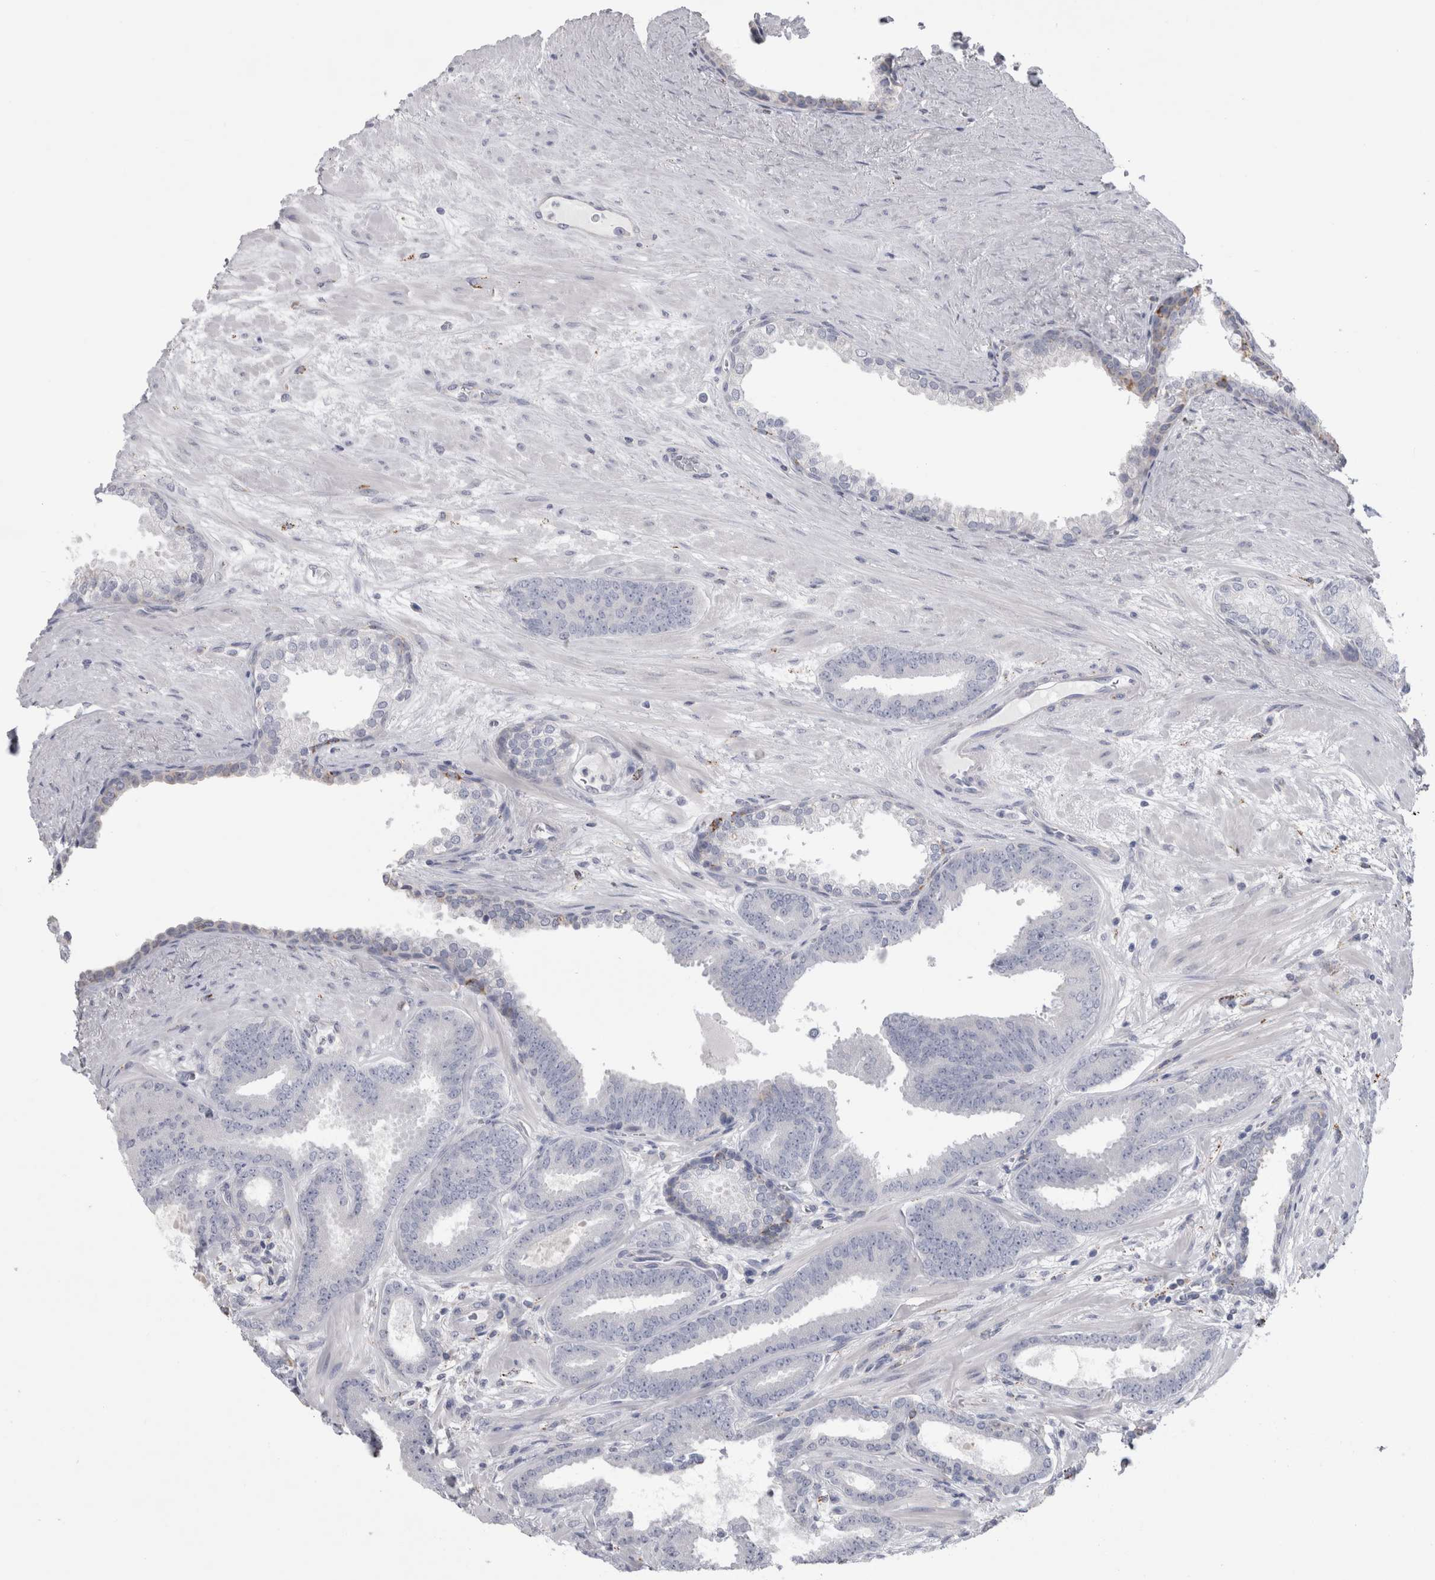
{"staining": {"intensity": "negative", "quantity": "none", "location": "none"}, "tissue": "prostate cancer", "cell_type": "Tumor cells", "image_type": "cancer", "snomed": [{"axis": "morphology", "description": "Adenocarcinoma, Low grade"}, {"axis": "topography", "description": "Prostate"}], "caption": "Immunohistochemical staining of prostate cancer exhibits no significant positivity in tumor cells. (Stains: DAB immunohistochemistry (IHC) with hematoxylin counter stain, Microscopy: brightfield microscopy at high magnification).", "gene": "GATM", "patient": {"sex": "male", "age": 62}}